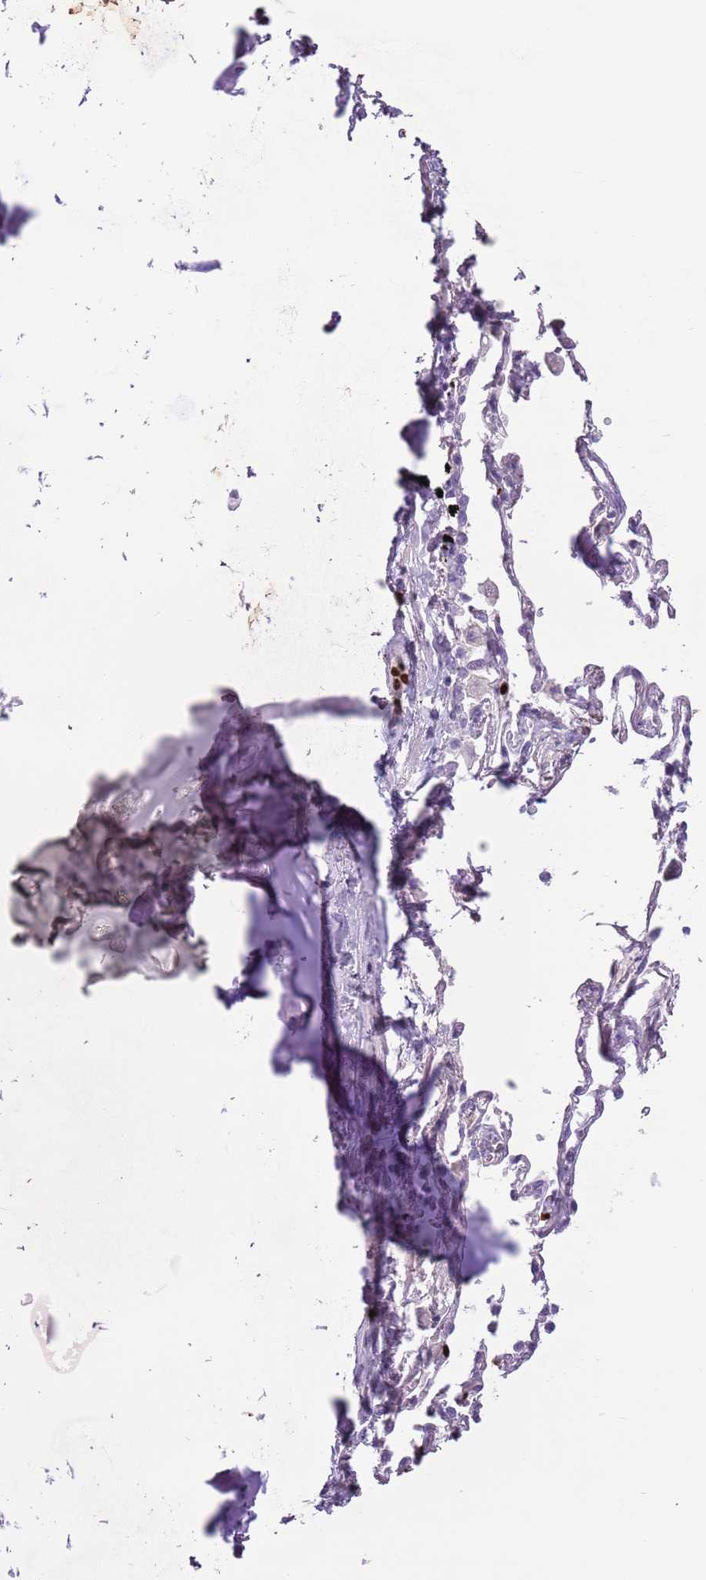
{"staining": {"intensity": "negative", "quantity": "none", "location": "none"}, "tissue": "bronchus", "cell_type": "Respiratory epithelial cells", "image_type": "normal", "snomed": [{"axis": "morphology", "description": "Normal tissue, NOS"}, {"axis": "topography", "description": "Bronchus"}], "caption": "Micrograph shows no protein positivity in respiratory epithelial cells of benign bronchus. Nuclei are stained in blue.", "gene": "CELF6", "patient": {"sex": "male", "age": 70}}